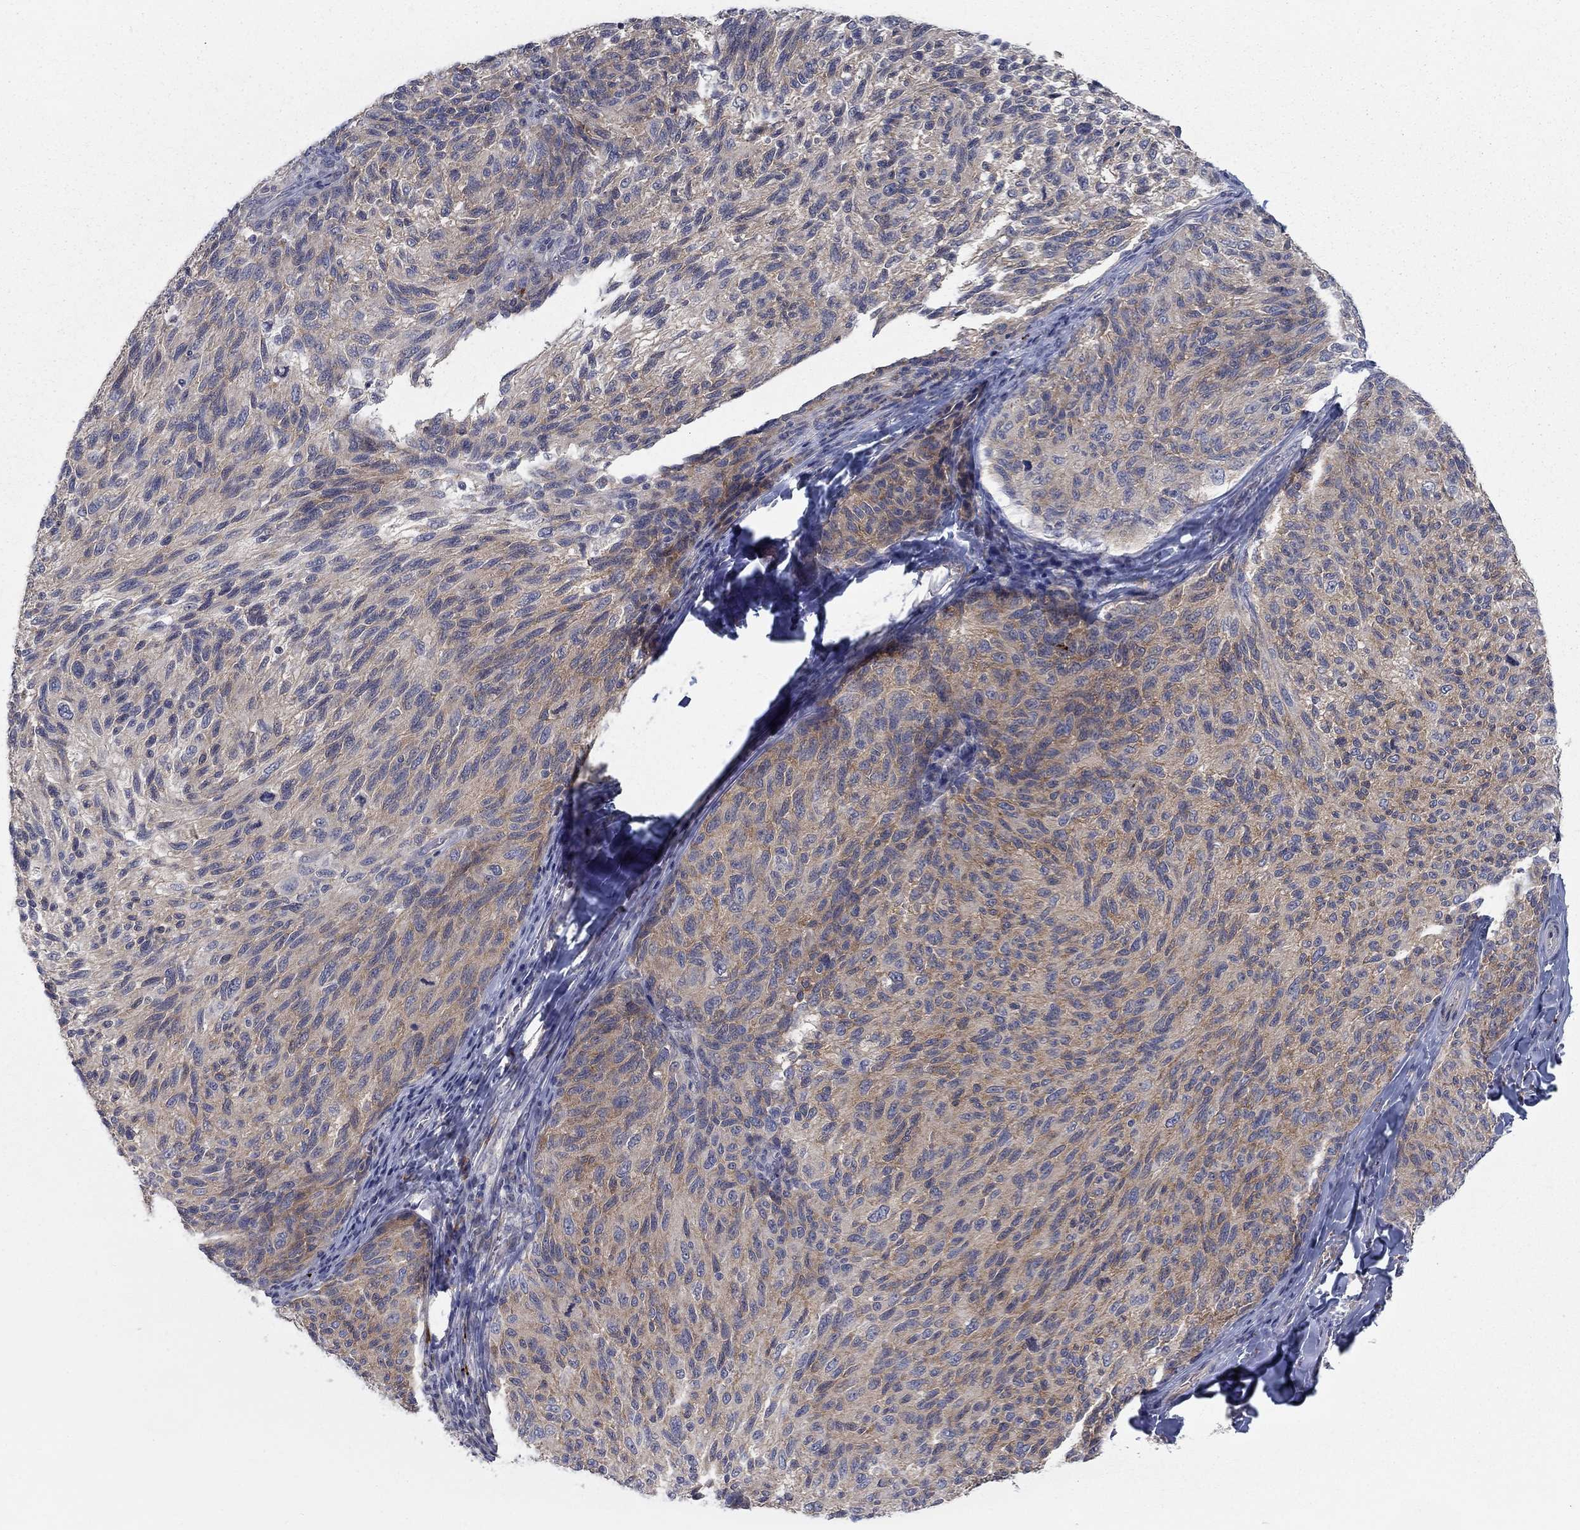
{"staining": {"intensity": "moderate", "quantity": "25%-75%", "location": "cytoplasmic/membranous"}, "tissue": "melanoma", "cell_type": "Tumor cells", "image_type": "cancer", "snomed": [{"axis": "morphology", "description": "Malignant melanoma, NOS"}, {"axis": "topography", "description": "Skin"}], "caption": "Protein expression analysis of melanoma demonstrates moderate cytoplasmic/membranous expression in about 25%-75% of tumor cells. Nuclei are stained in blue.", "gene": "MTSS2", "patient": {"sex": "female", "age": 73}}